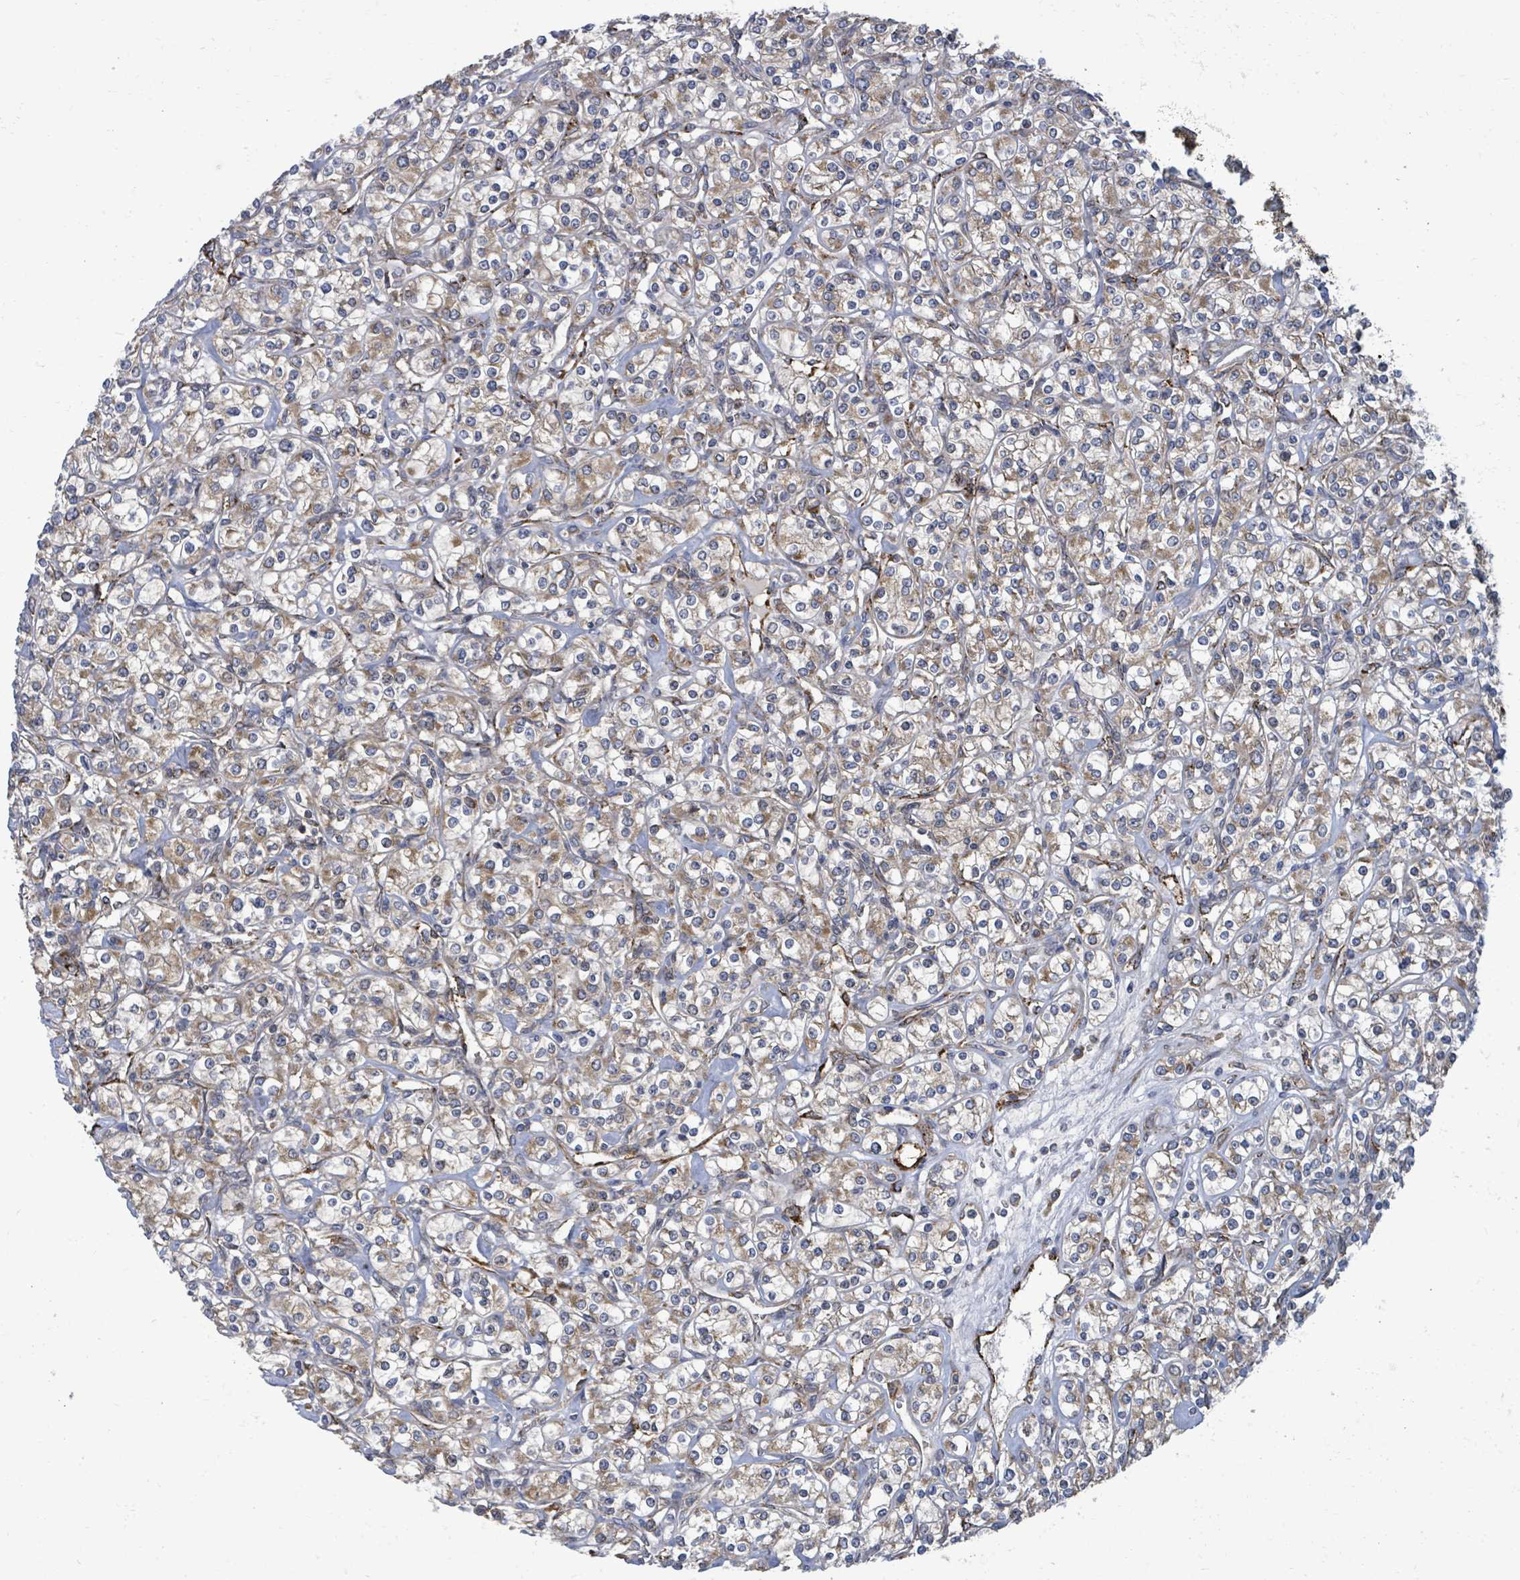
{"staining": {"intensity": "weak", "quantity": "25%-75%", "location": "cytoplasmic/membranous"}, "tissue": "renal cancer", "cell_type": "Tumor cells", "image_type": "cancer", "snomed": [{"axis": "morphology", "description": "Adenocarcinoma, NOS"}, {"axis": "topography", "description": "Kidney"}], "caption": "The immunohistochemical stain highlights weak cytoplasmic/membranous expression in tumor cells of renal adenocarcinoma tissue. The staining was performed using DAB (3,3'-diaminobenzidine) to visualize the protein expression in brown, while the nuclei were stained in blue with hematoxylin (Magnification: 20x).", "gene": "NOMO1", "patient": {"sex": "male", "age": 77}}